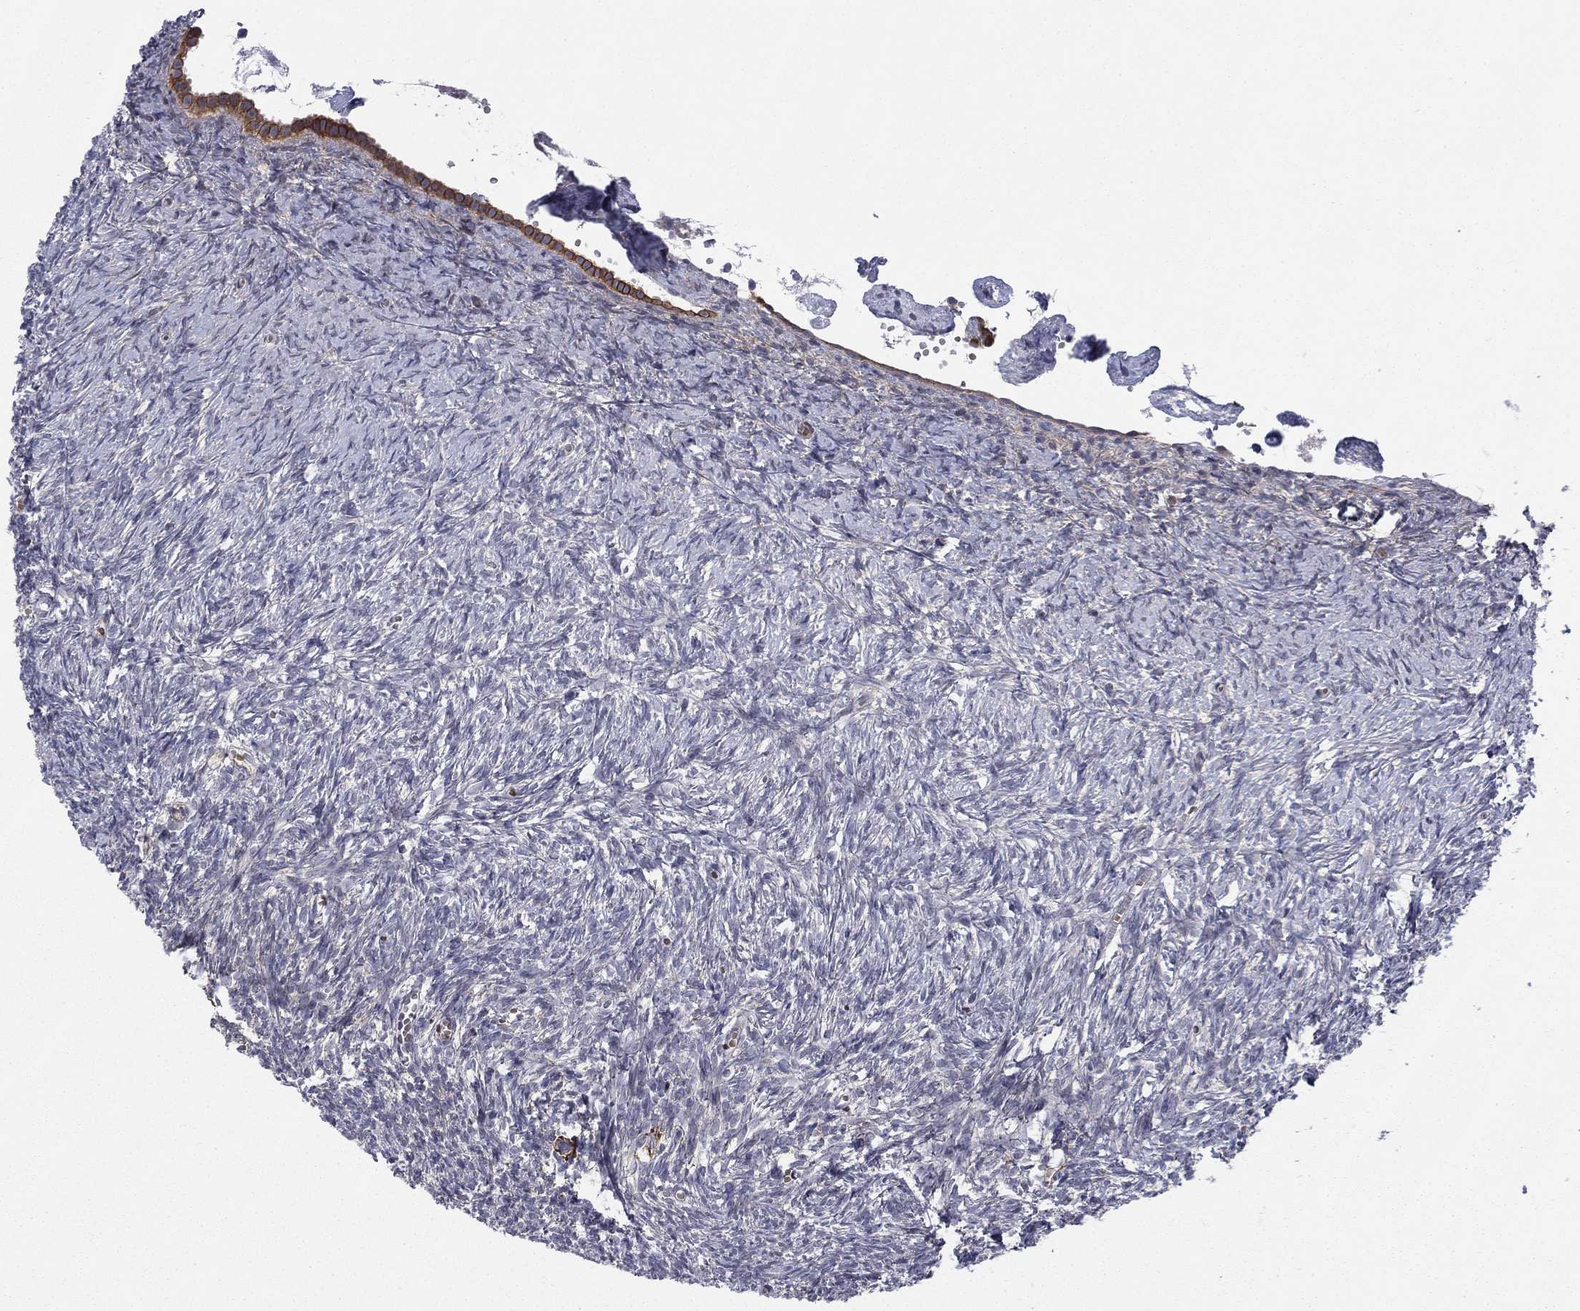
{"staining": {"intensity": "negative", "quantity": "none", "location": "none"}, "tissue": "ovary", "cell_type": "Ovarian stroma cells", "image_type": "normal", "snomed": [{"axis": "morphology", "description": "Normal tissue, NOS"}, {"axis": "topography", "description": "Ovary"}], "caption": "Immunohistochemistry (IHC) photomicrograph of benign ovary: ovary stained with DAB displays no significant protein staining in ovarian stroma cells.", "gene": "BCL11A", "patient": {"sex": "female", "age": 43}}